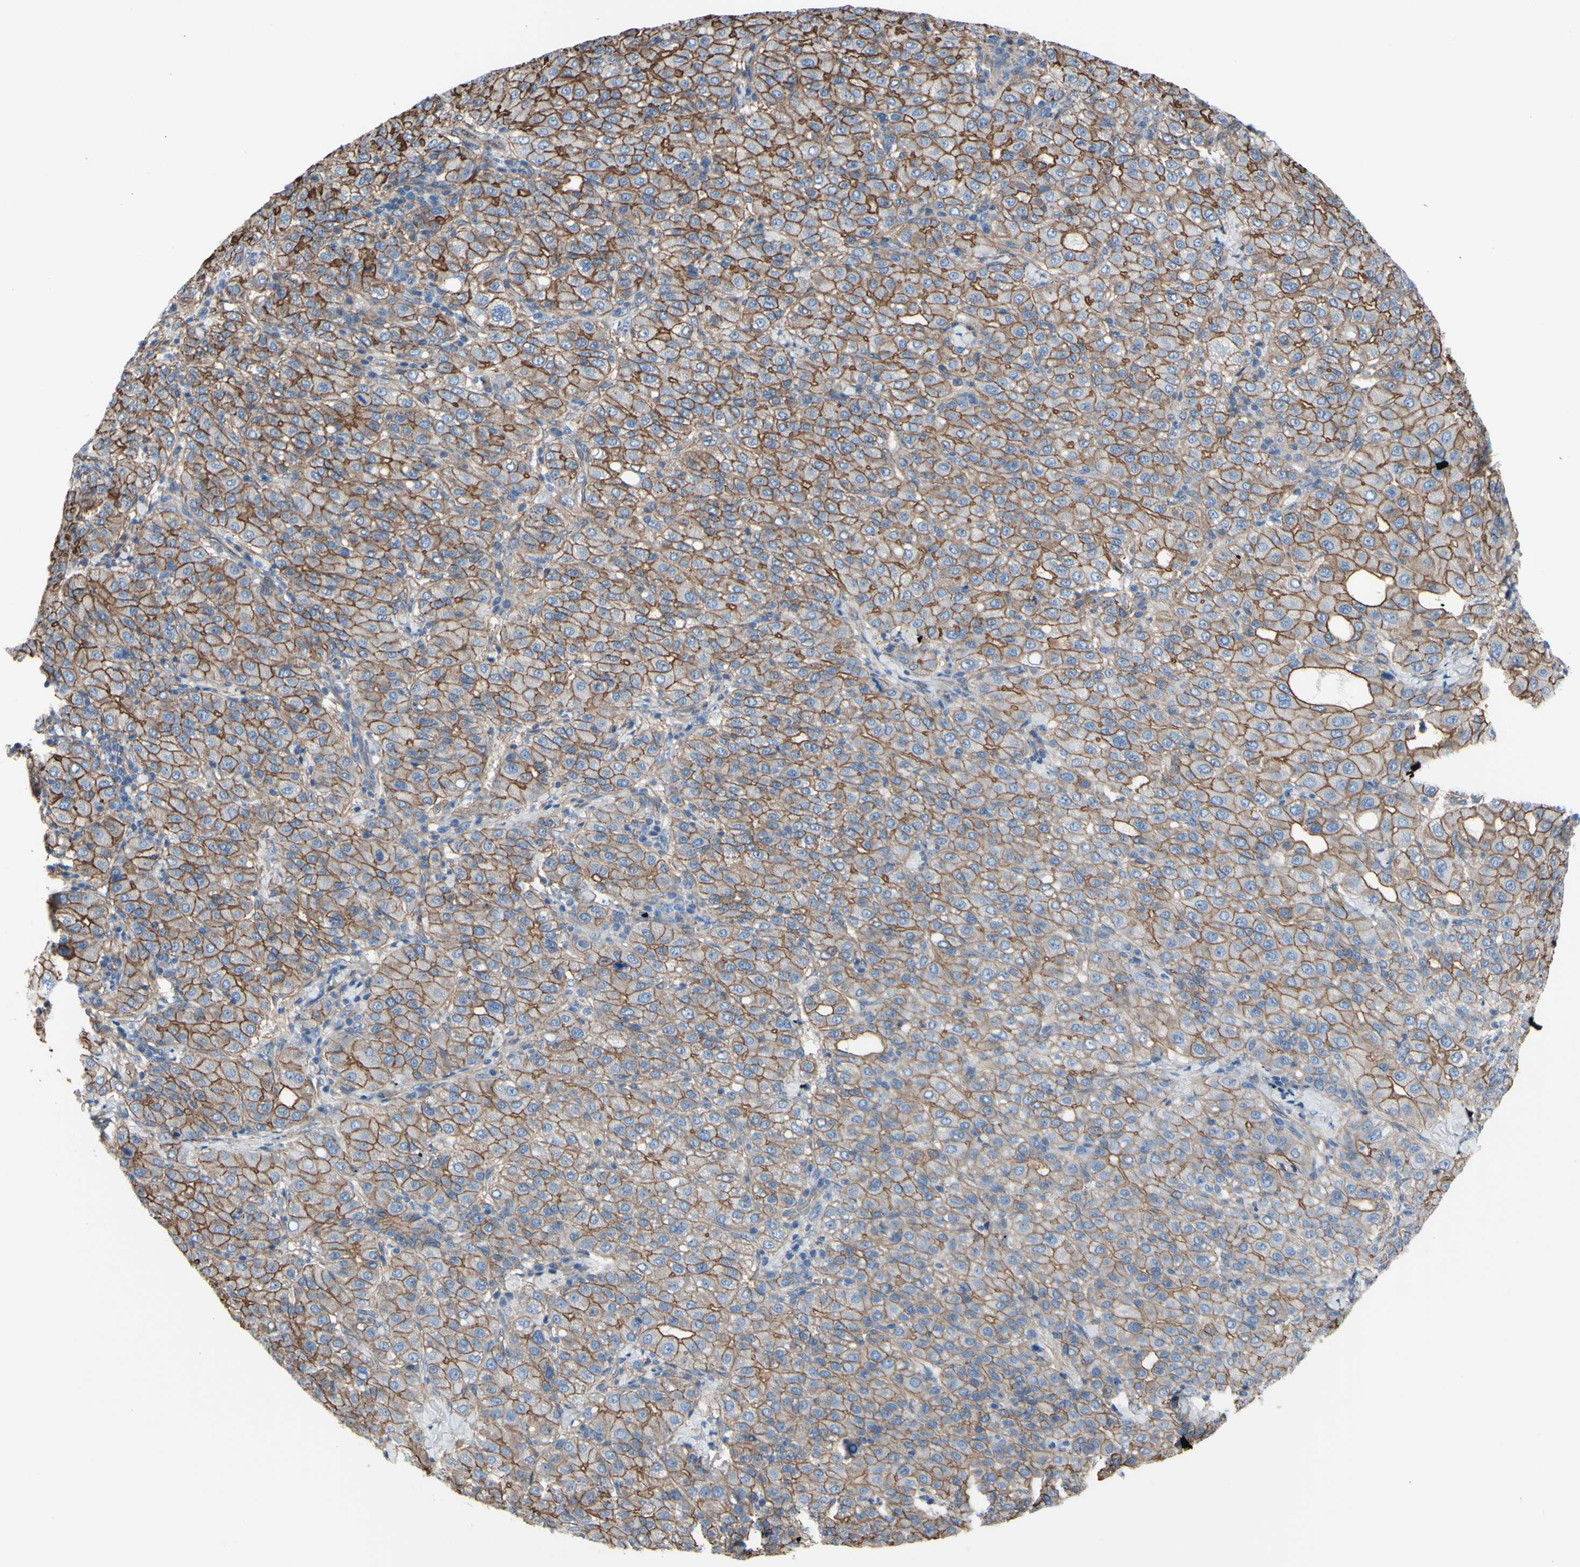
{"staining": {"intensity": "strong", "quantity": ">75%", "location": "cytoplasmic/membranous"}, "tissue": "liver cancer", "cell_type": "Tumor cells", "image_type": "cancer", "snomed": [{"axis": "morphology", "description": "Carcinoma, Hepatocellular, NOS"}, {"axis": "topography", "description": "Liver"}], "caption": "This micrograph shows immunohistochemistry (IHC) staining of human liver cancer (hepatocellular carcinoma), with high strong cytoplasmic/membranous positivity in approximately >75% of tumor cells.", "gene": "TPBG", "patient": {"sex": "male", "age": 65}}